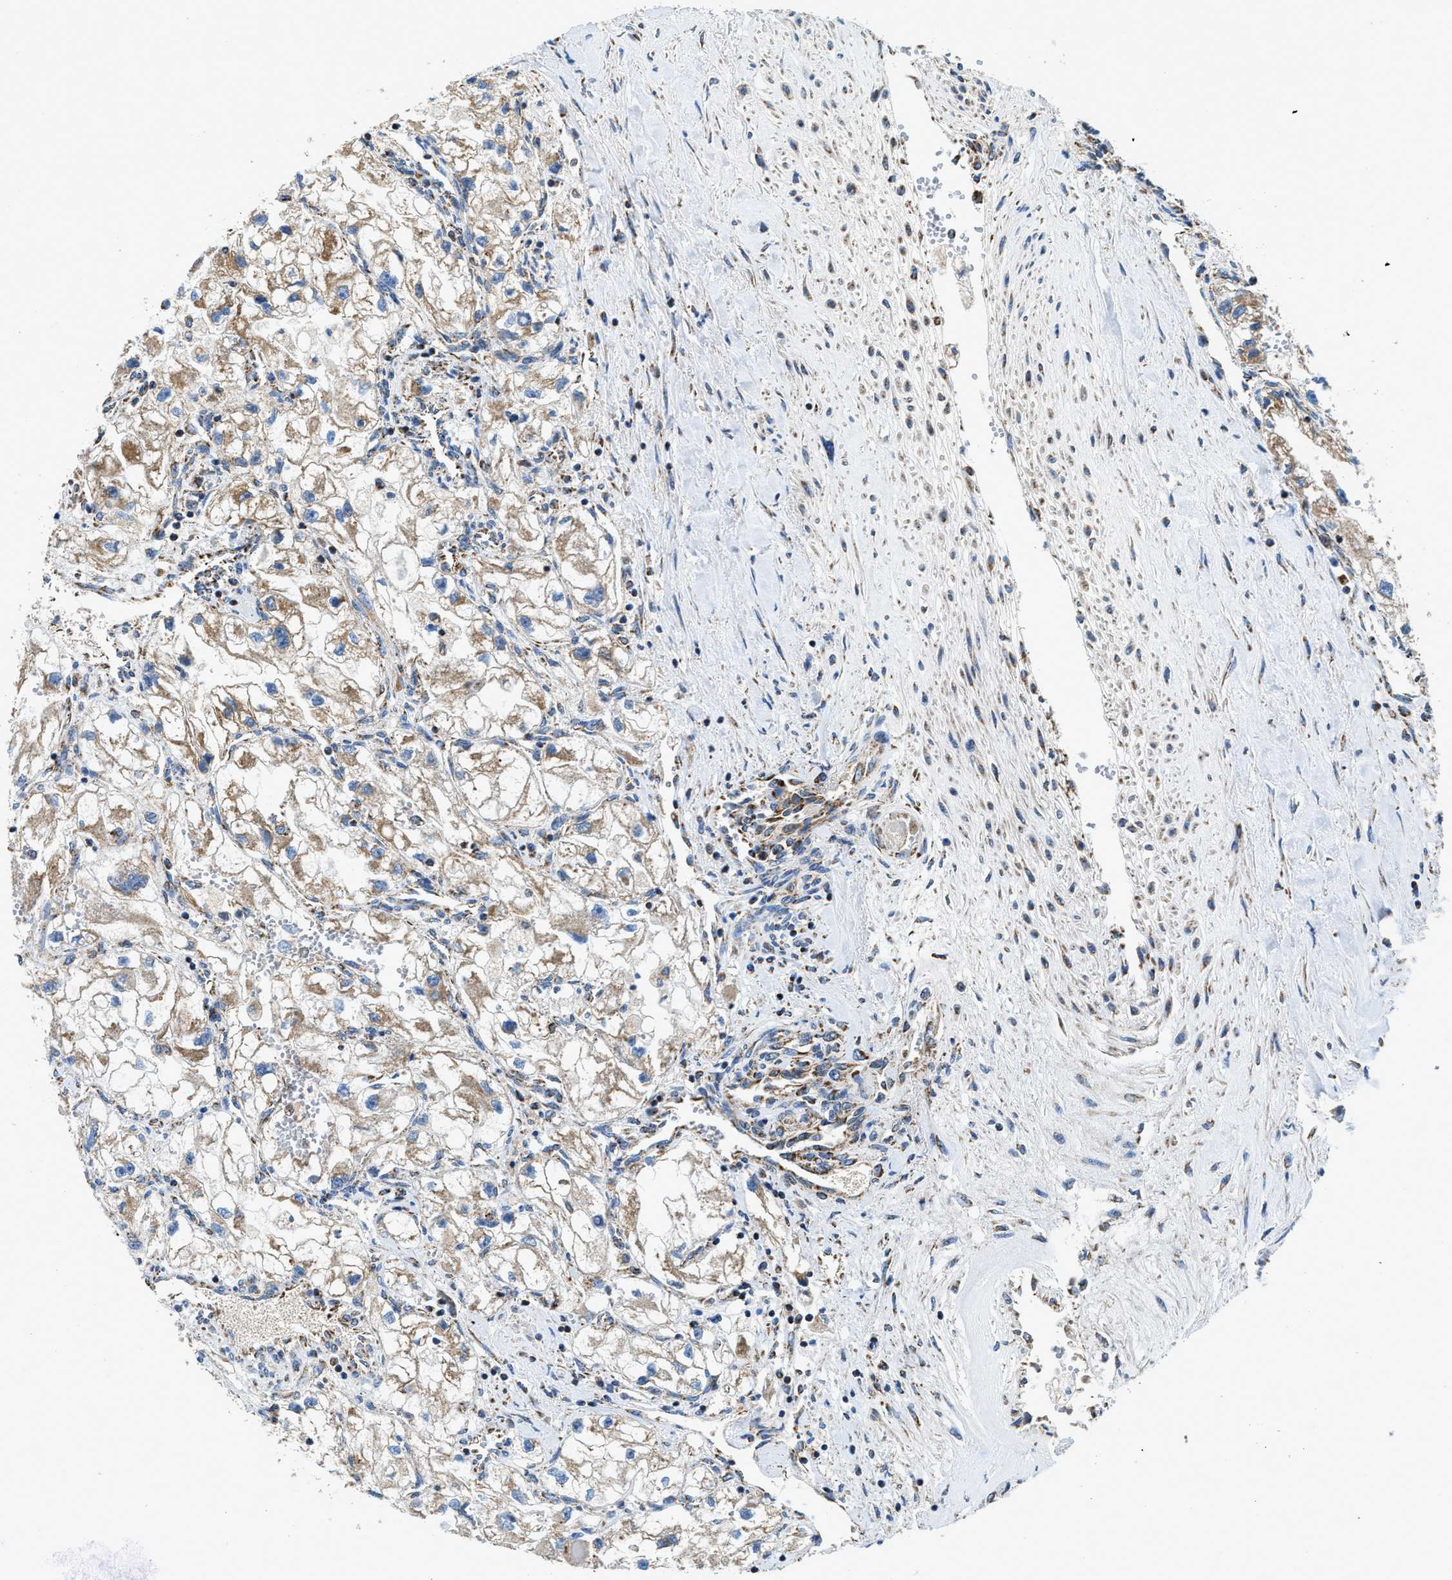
{"staining": {"intensity": "moderate", "quantity": "25%-75%", "location": "cytoplasmic/membranous"}, "tissue": "renal cancer", "cell_type": "Tumor cells", "image_type": "cancer", "snomed": [{"axis": "morphology", "description": "Adenocarcinoma, NOS"}, {"axis": "topography", "description": "Kidney"}], "caption": "IHC of adenocarcinoma (renal) demonstrates medium levels of moderate cytoplasmic/membranous staining in about 25%-75% of tumor cells. (Stains: DAB (3,3'-diaminobenzidine) in brown, nuclei in blue, Microscopy: brightfield microscopy at high magnification).", "gene": "STK33", "patient": {"sex": "female", "age": 70}}